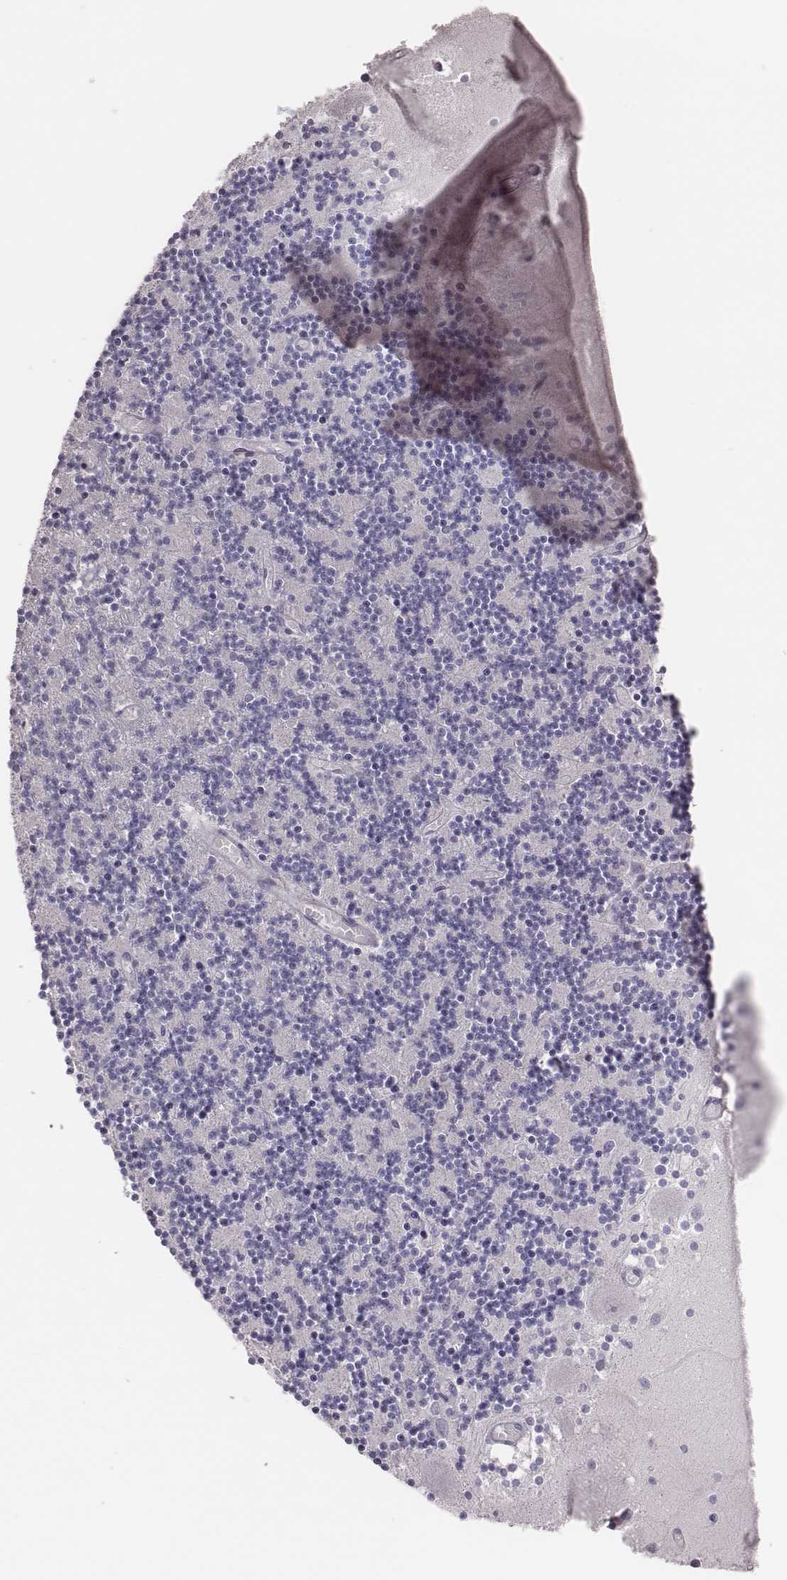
{"staining": {"intensity": "negative", "quantity": "none", "location": "none"}, "tissue": "cerebellum", "cell_type": "Cells in granular layer", "image_type": "normal", "snomed": [{"axis": "morphology", "description": "Normal tissue, NOS"}, {"axis": "topography", "description": "Cerebellum"}], "caption": "This is an IHC image of unremarkable cerebellum. There is no staining in cells in granular layer.", "gene": "PBK", "patient": {"sex": "female", "age": 28}}